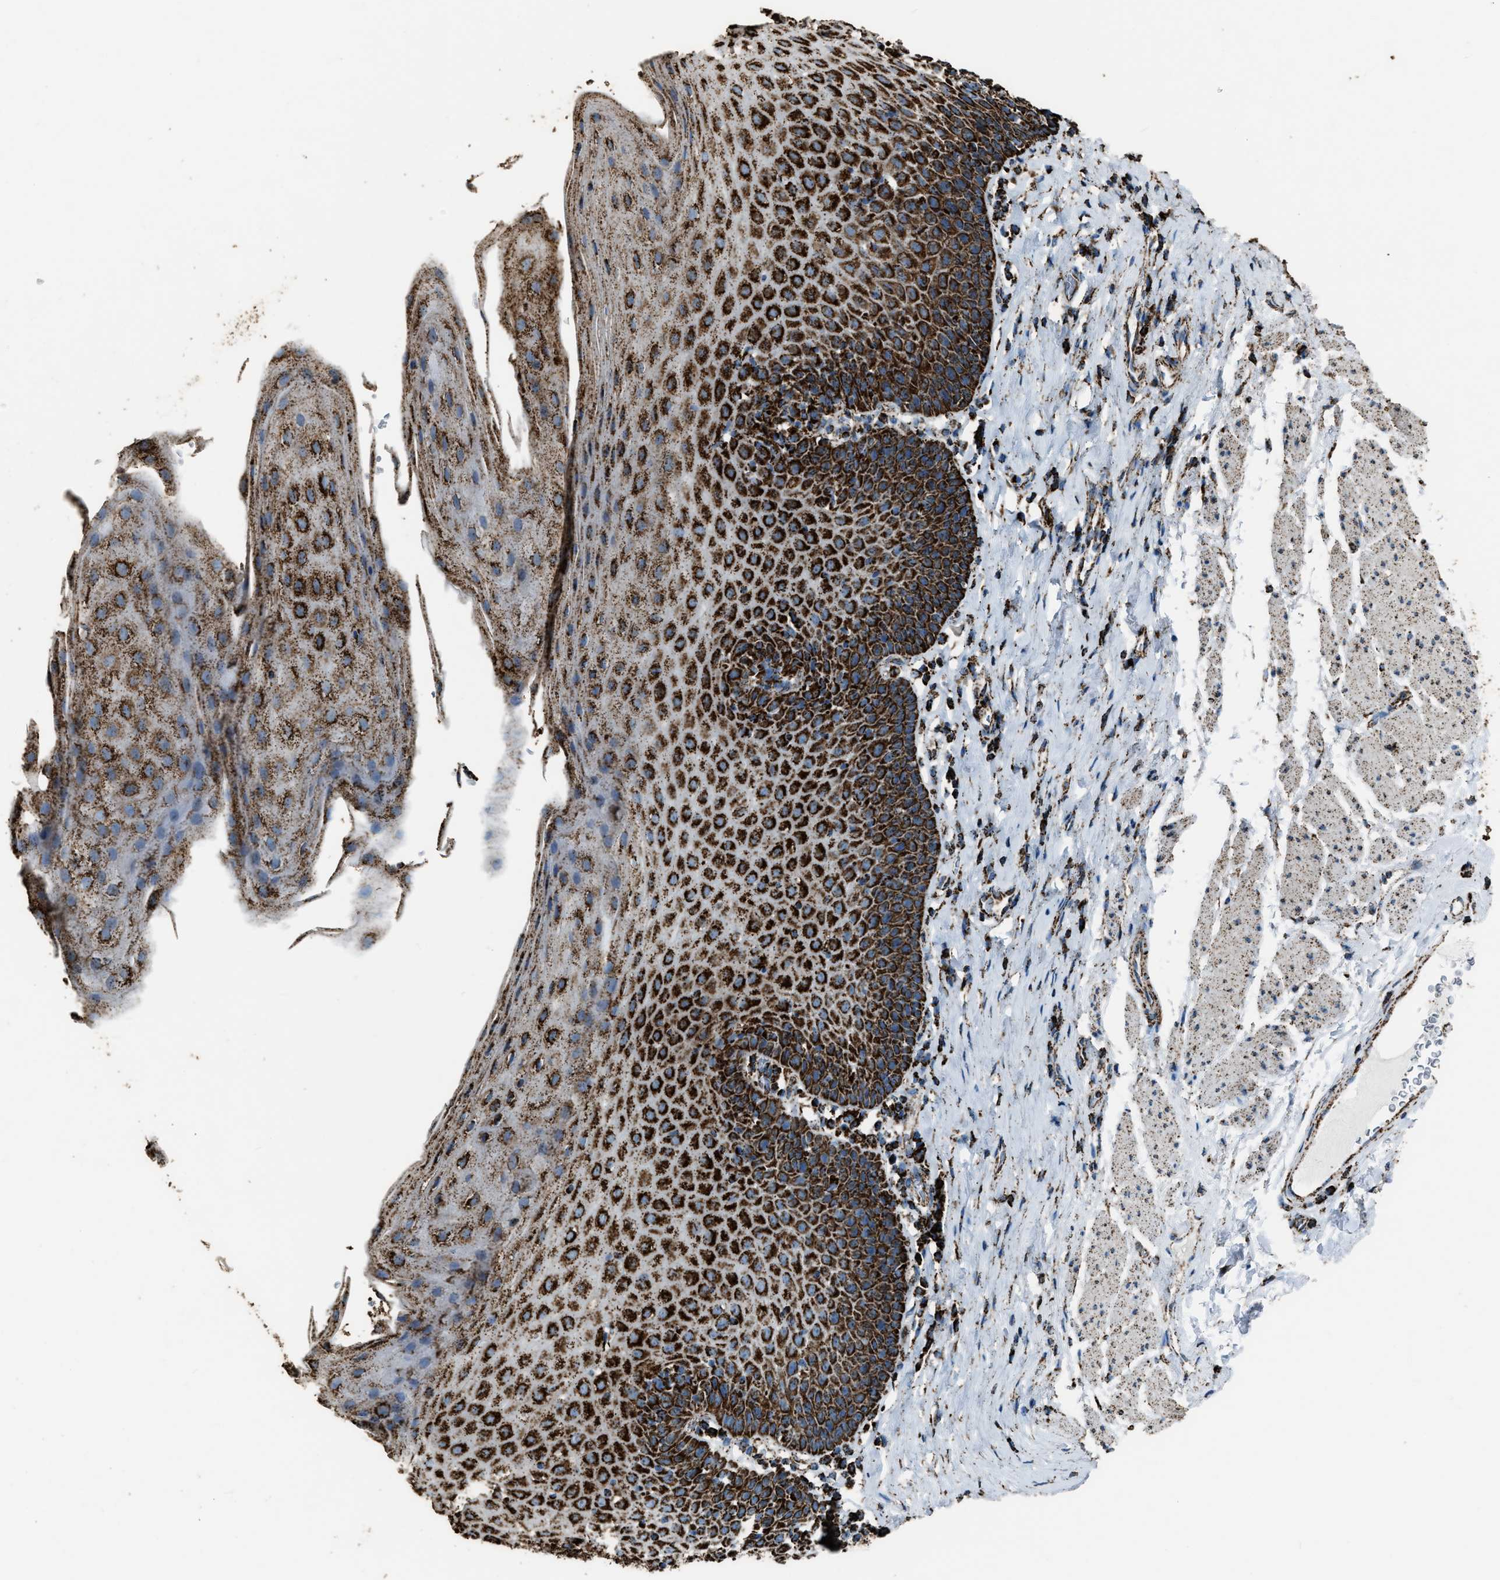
{"staining": {"intensity": "strong", "quantity": ">75%", "location": "cytoplasmic/membranous"}, "tissue": "esophagus", "cell_type": "Squamous epithelial cells", "image_type": "normal", "snomed": [{"axis": "morphology", "description": "Normal tissue, NOS"}, {"axis": "topography", "description": "Esophagus"}], "caption": "The photomicrograph exhibits immunohistochemical staining of normal esophagus. There is strong cytoplasmic/membranous staining is seen in approximately >75% of squamous epithelial cells. Immunohistochemistry (ihc) stains the protein of interest in brown and the nuclei are stained blue.", "gene": "MDH2", "patient": {"sex": "female", "age": 61}}